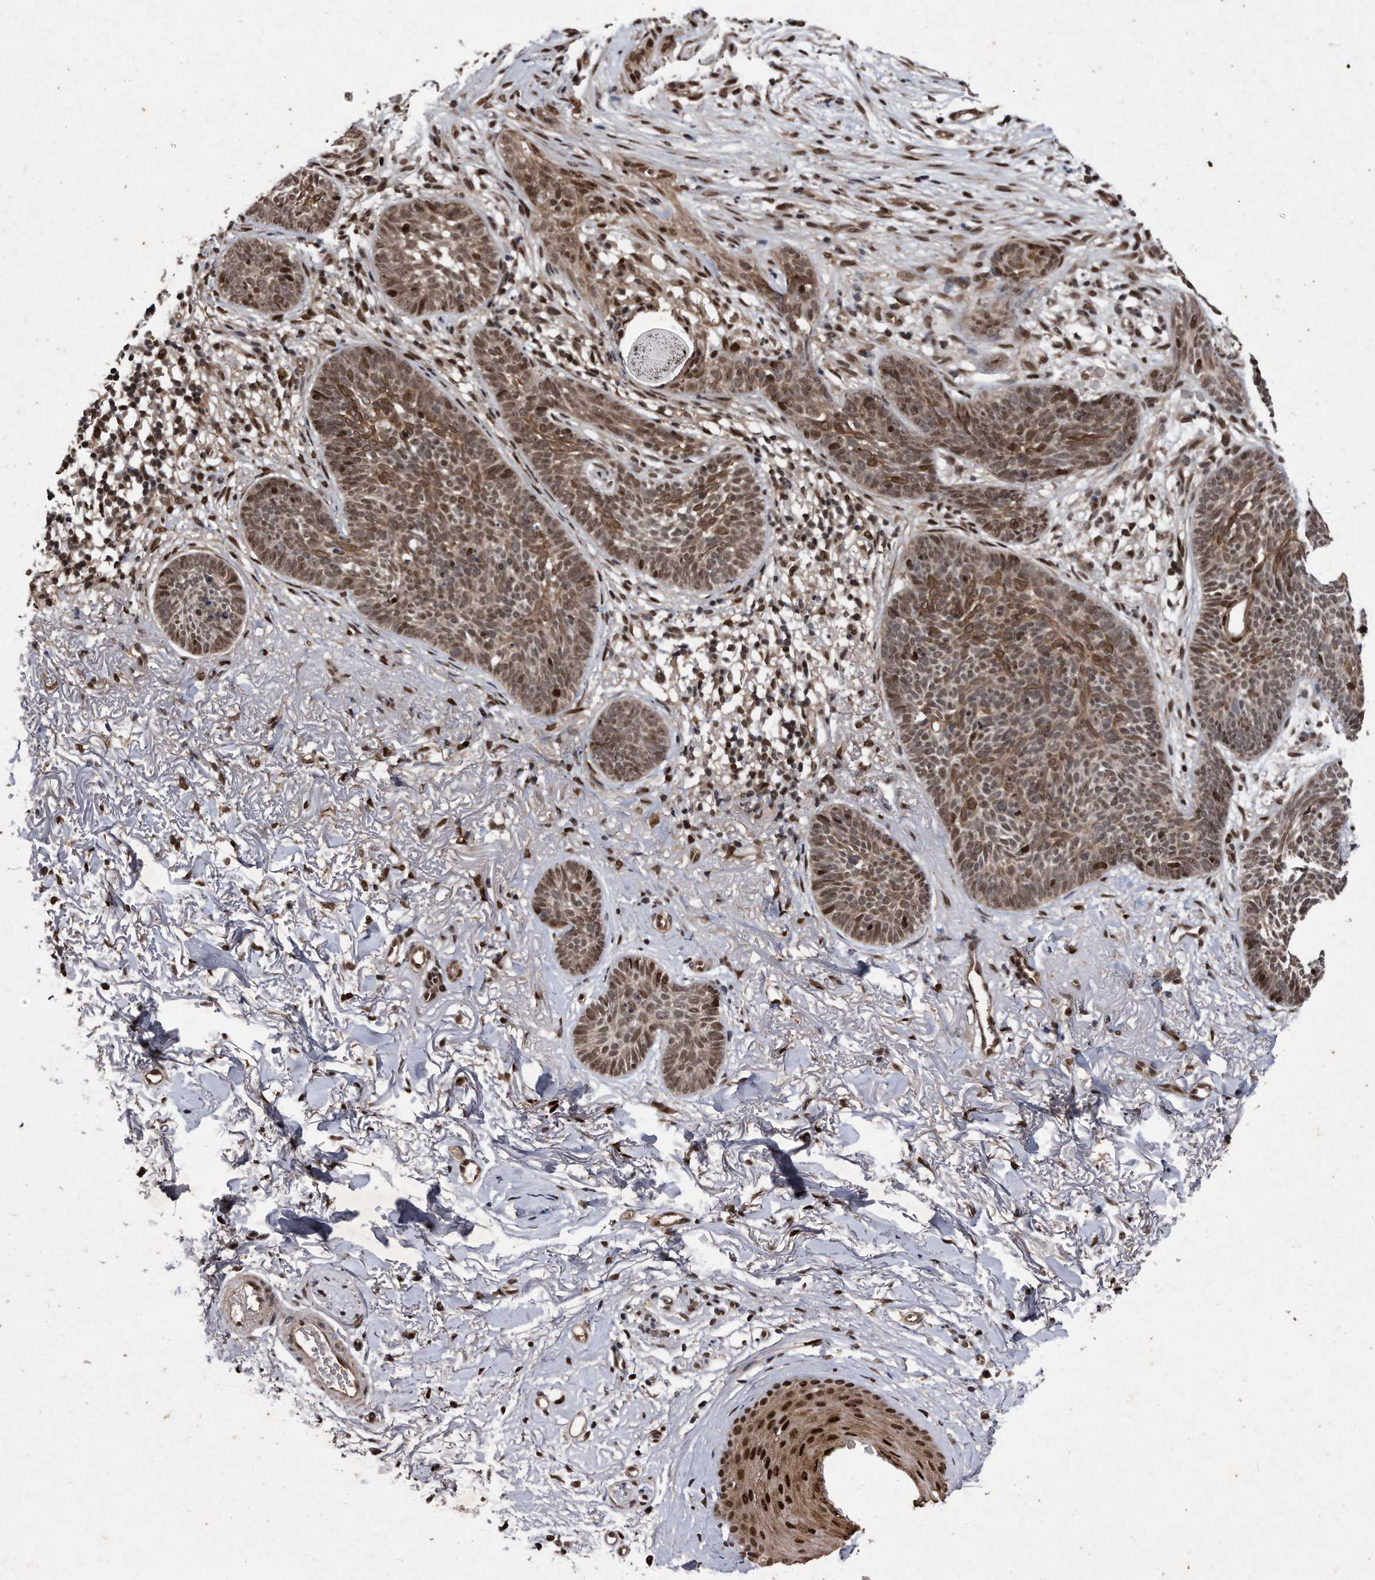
{"staining": {"intensity": "moderate", "quantity": ">75%", "location": "nuclear"}, "tissue": "skin cancer", "cell_type": "Tumor cells", "image_type": "cancer", "snomed": [{"axis": "morphology", "description": "Basal cell carcinoma"}, {"axis": "topography", "description": "Skin"}], "caption": "IHC staining of skin cancer (basal cell carcinoma), which shows medium levels of moderate nuclear staining in approximately >75% of tumor cells indicating moderate nuclear protein expression. The staining was performed using DAB (3,3'-diaminobenzidine) (brown) for protein detection and nuclei were counterstained in hematoxylin (blue).", "gene": "RAD23B", "patient": {"sex": "female", "age": 70}}